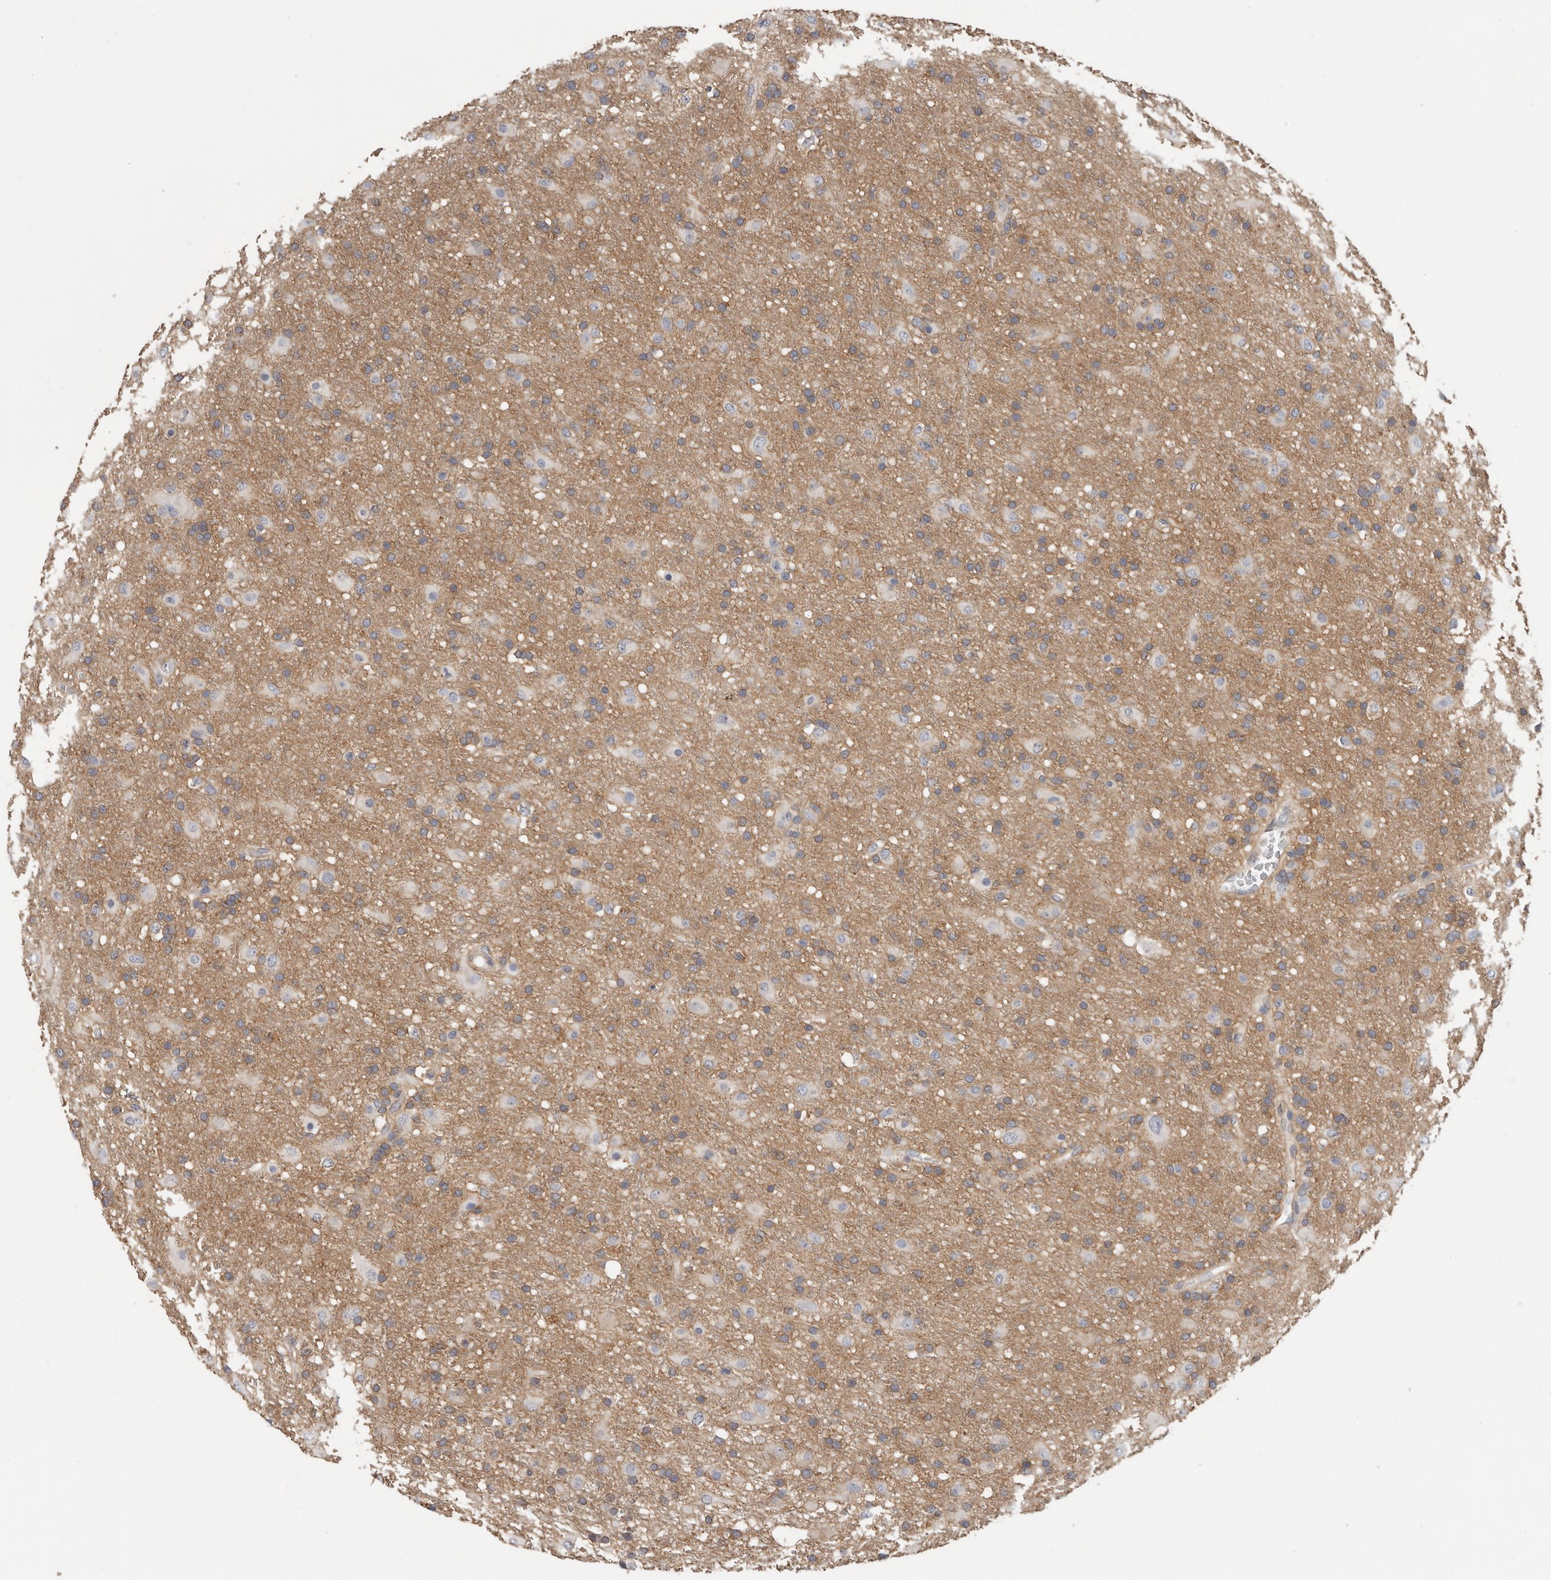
{"staining": {"intensity": "weak", "quantity": "<25%", "location": "cytoplasmic/membranous"}, "tissue": "glioma", "cell_type": "Tumor cells", "image_type": "cancer", "snomed": [{"axis": "morphology", "description": "Glioma, malignant, Low grade"}, {"axis": "topography", "description": "Brain"}], "caption": "Glioma was stained to show a protein in brown. There is no significant expression in tumor cells.", "gene": "WDTC1", "patient": {"sex": "male", "age": 65}}